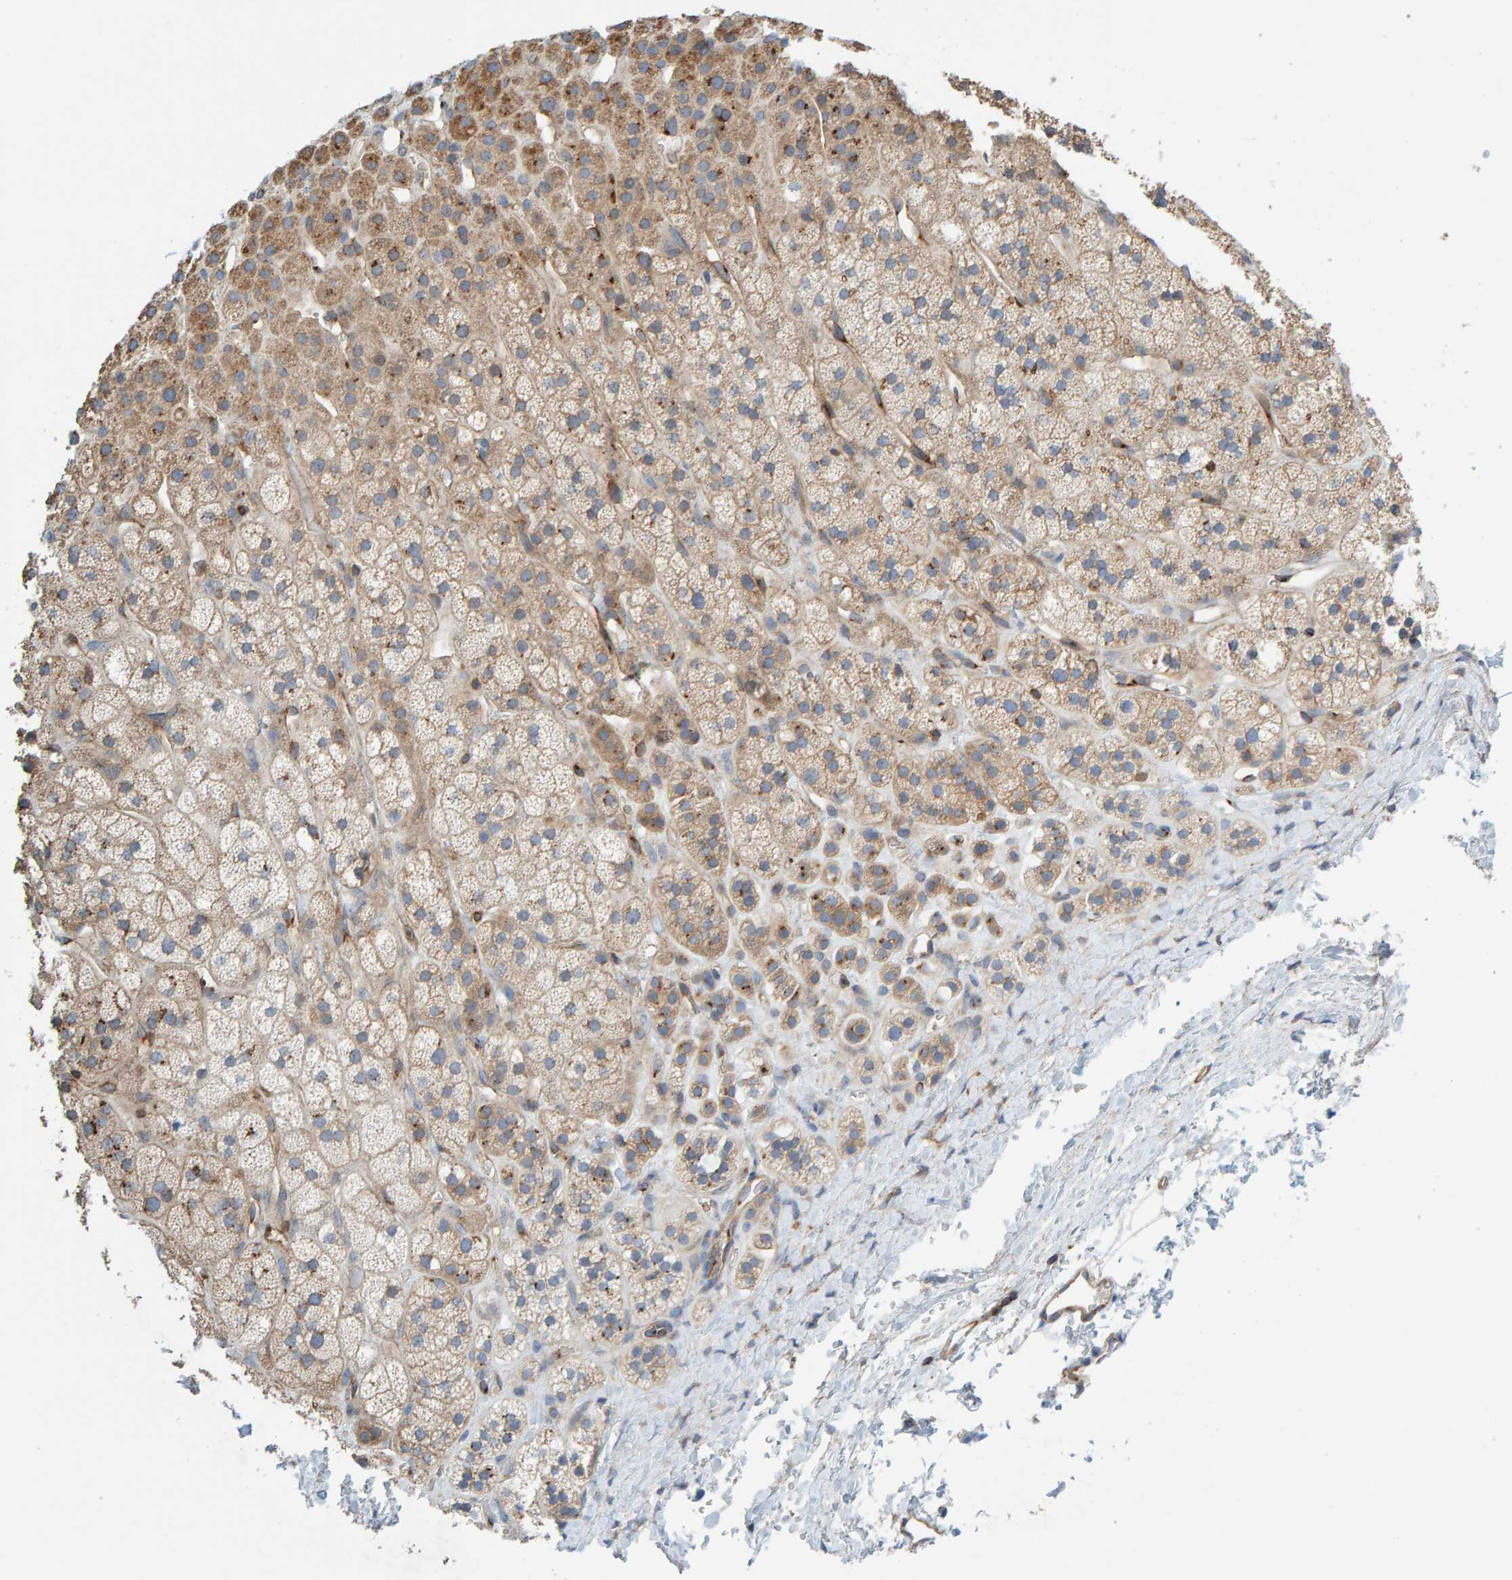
{"staining": {"intensity": "moderate", "quantity": ">75%", "location": "cytoplasmic/membranous"}, "tissue": "adrenal gland", "cell_type": "Glandular cells", "image_type": "normal", "snomed": [{"axis": "morphology", "description": "Normal tissue, NOS"}, {"axis": "topography", "description": "Adrenal gland"}], "caption": "DAB (3,3'-diaminobenzidine) immunohistochemical staining of benign adrenal gland shows moderate cytoplasmic/membranous protein expression in approximately >75% of glandular cells.", "gene": "PRKD2", "patient": {"sex": "male", "age": 56}}